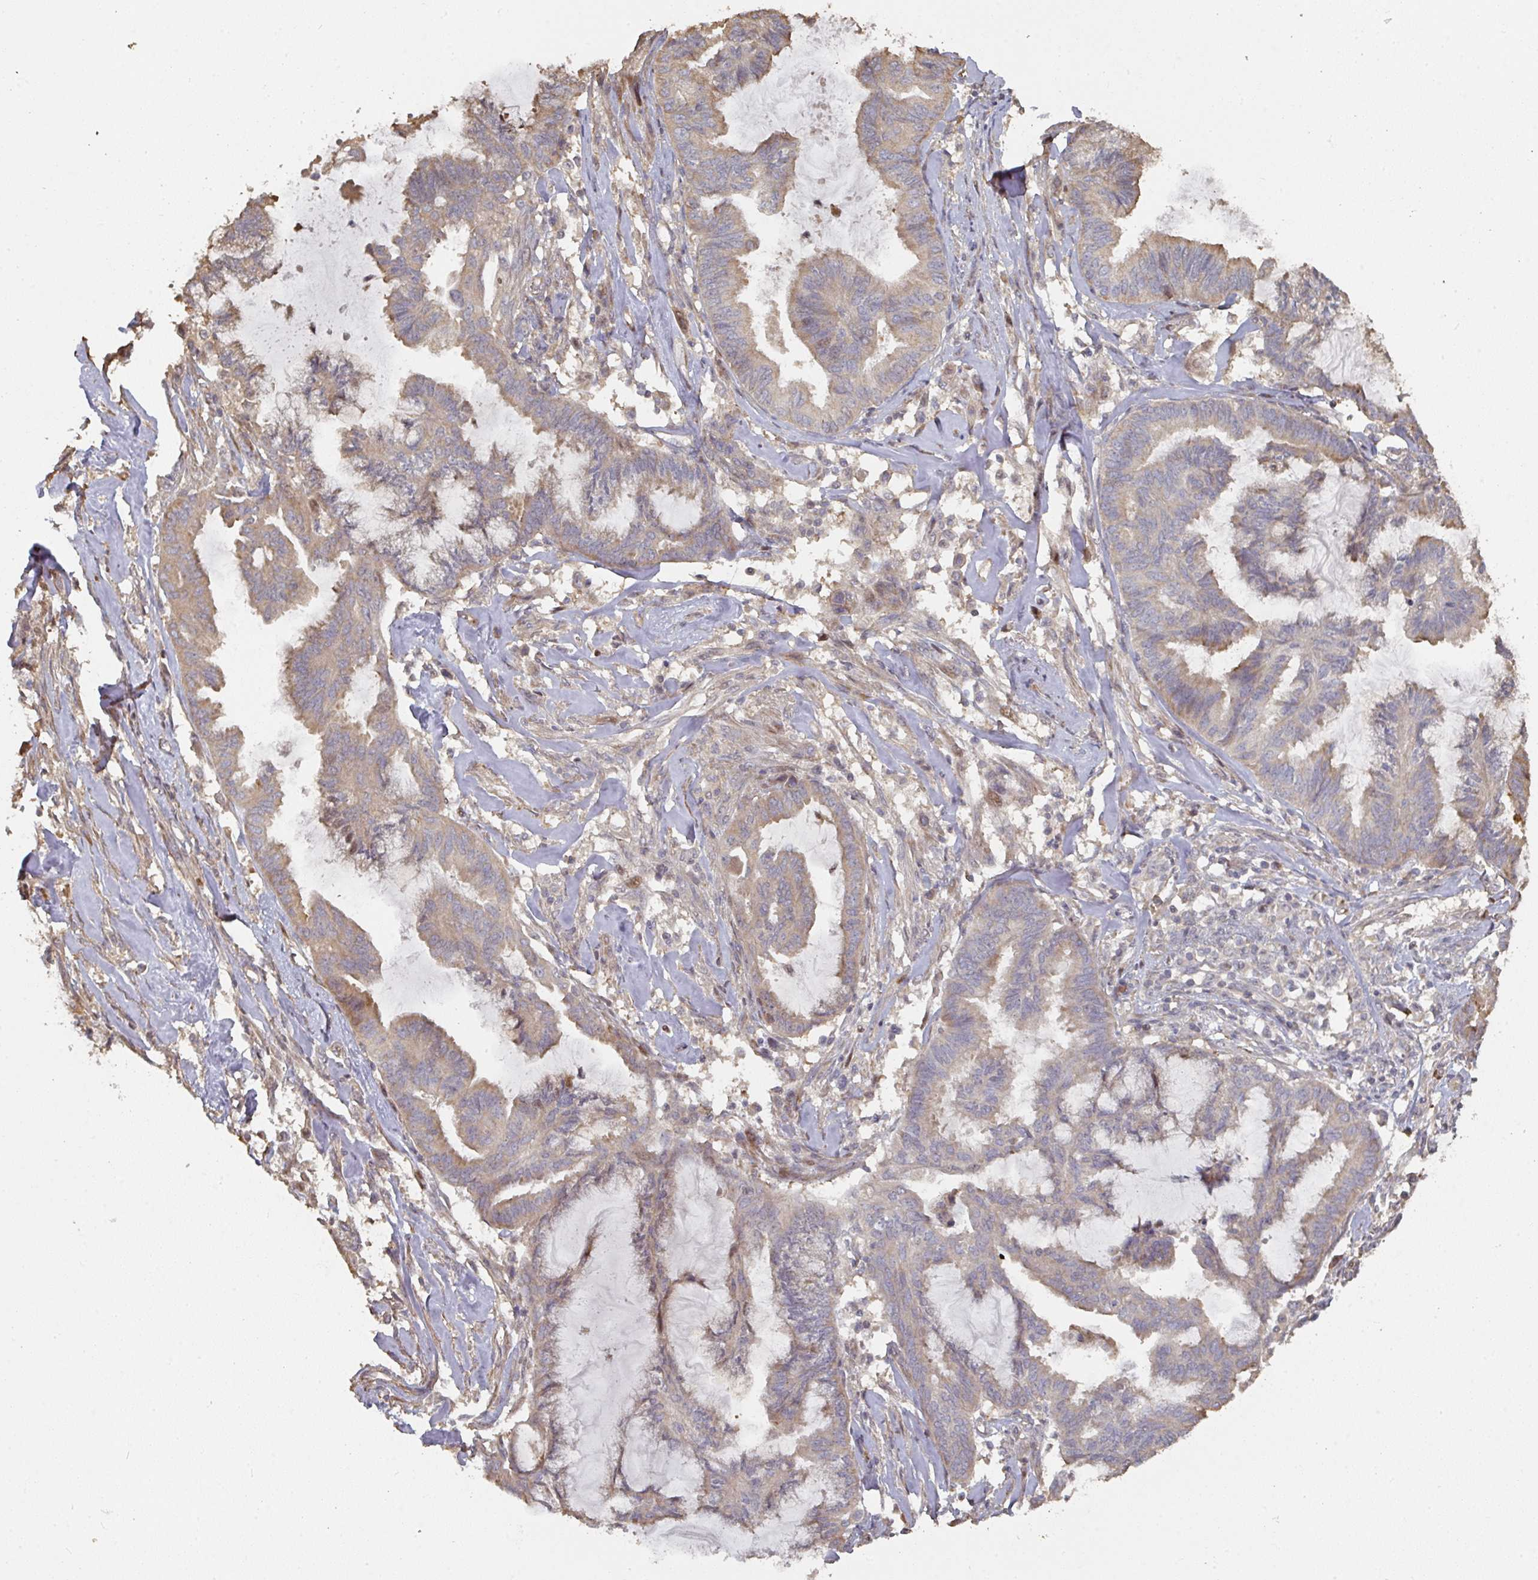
{"staining": {"intensity": "moderate", "quantity": "25%-75%", "location": "cytoplasmic/membranous"}, "tissue": "endometrial cancer", "cell_type": "Tumor cells", "image_type": "cancer", "snomed": [{"axis": "morphology", "description": "Adenocarcinoma, NOS"}, {"axis": "topography", "description": "Endometrium"}], "caption": "Immunohistochemical staining of human endometrial cancer reveals moderate cytoplasmic/membranous protein expression in approximately 25%-75% of tumor cells. (DAB IHC with brightfield microscopy, high magnification).", "gene": "CA7", "patient": {"sex": "female", "age": 86}}